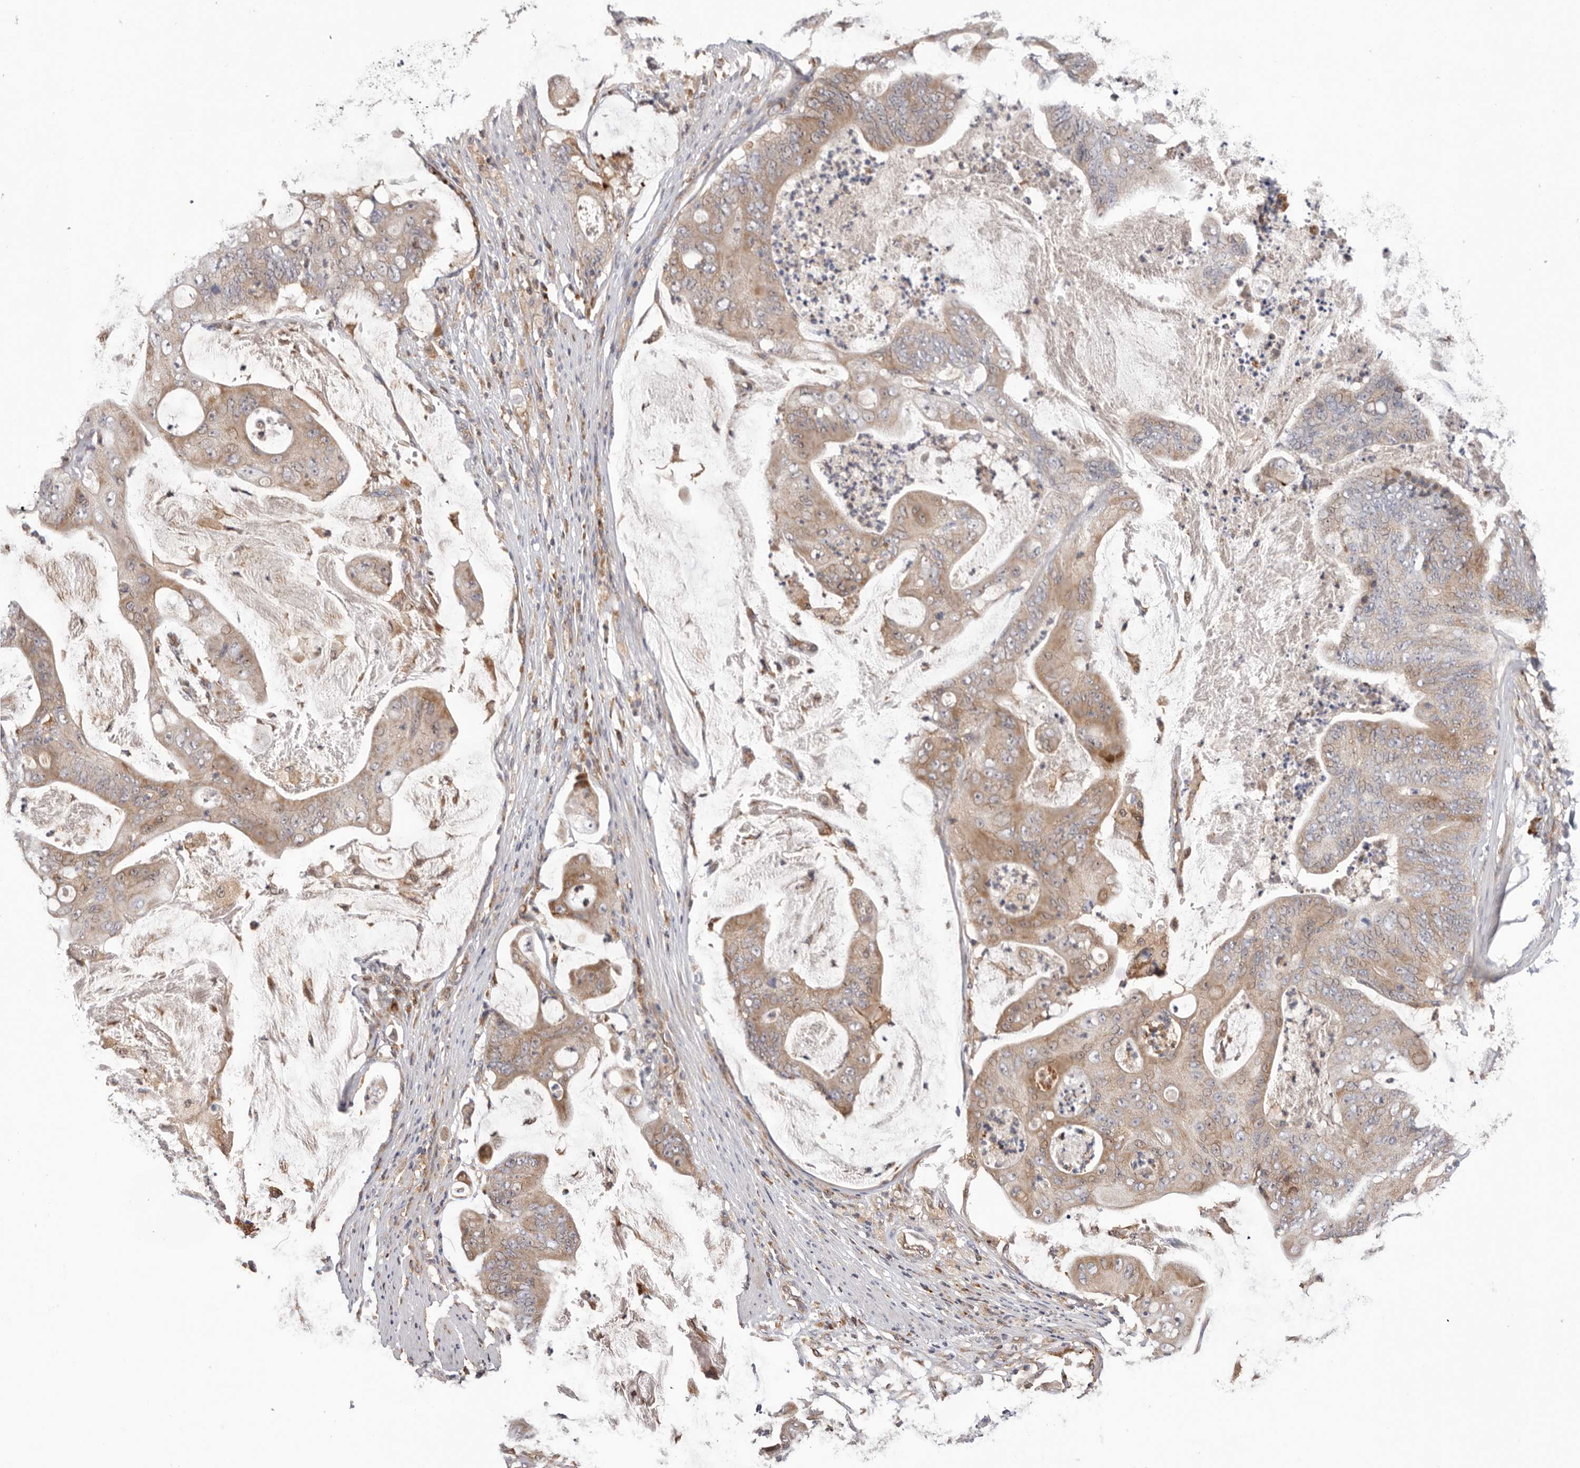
{"staining": {"intensity": "weak", "quantity": ">75%", "location": "cytoplasmic/membranous"}, "tissue": "stomach cancer", "cell_type": "Tumor cells", "image_type": "cancer", "snomed": [{"axis": "morphology", "description": "Adenocarcinoma, NOS"}, {"axis": "topography", "description": "Stomach"}], "caption": "Protein staining by immunohistochemistry shows weak cytoplasmic/membranous staining in about >75% of tumor cells in adenocarcinoma (stomach).", "gene": "RNF213", "patient": {"sex": "female", "age": 73}}